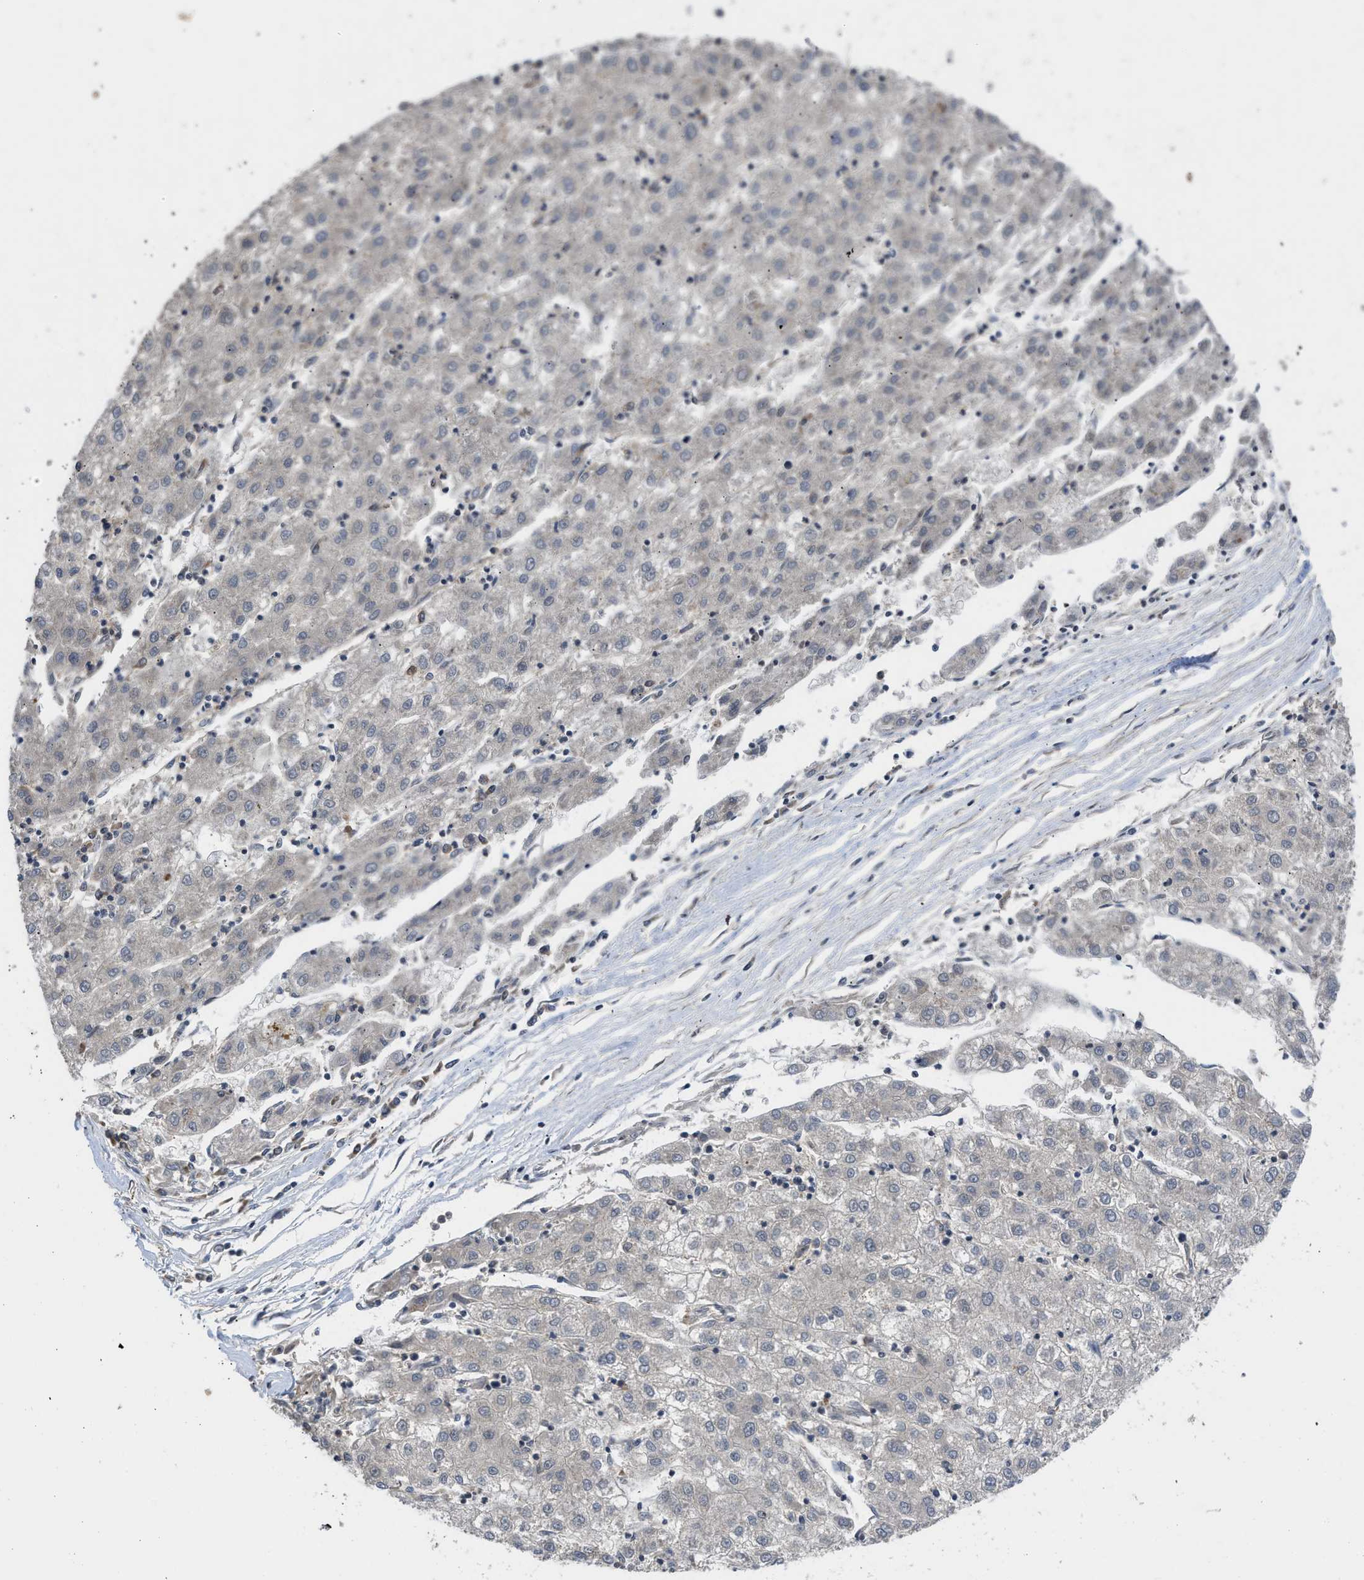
{"staining": {"intensity": "negative", "quantity": "none", "location": "none"}, "tissue": "liver cancer", "cell_type": "Tumor cells", "image_type": "cancer", "snomed": [{"axis": "morphology", "description": "Carcinoma, Hepatocellular, NOS"}, {"axis": "topography", "description": "Liver"}], "caption": "IHC of human liver cancer exhibits no staining in tumor cells.", "gene": "GPATCH2L", "patient": {"sex": "male", "age": 72}}